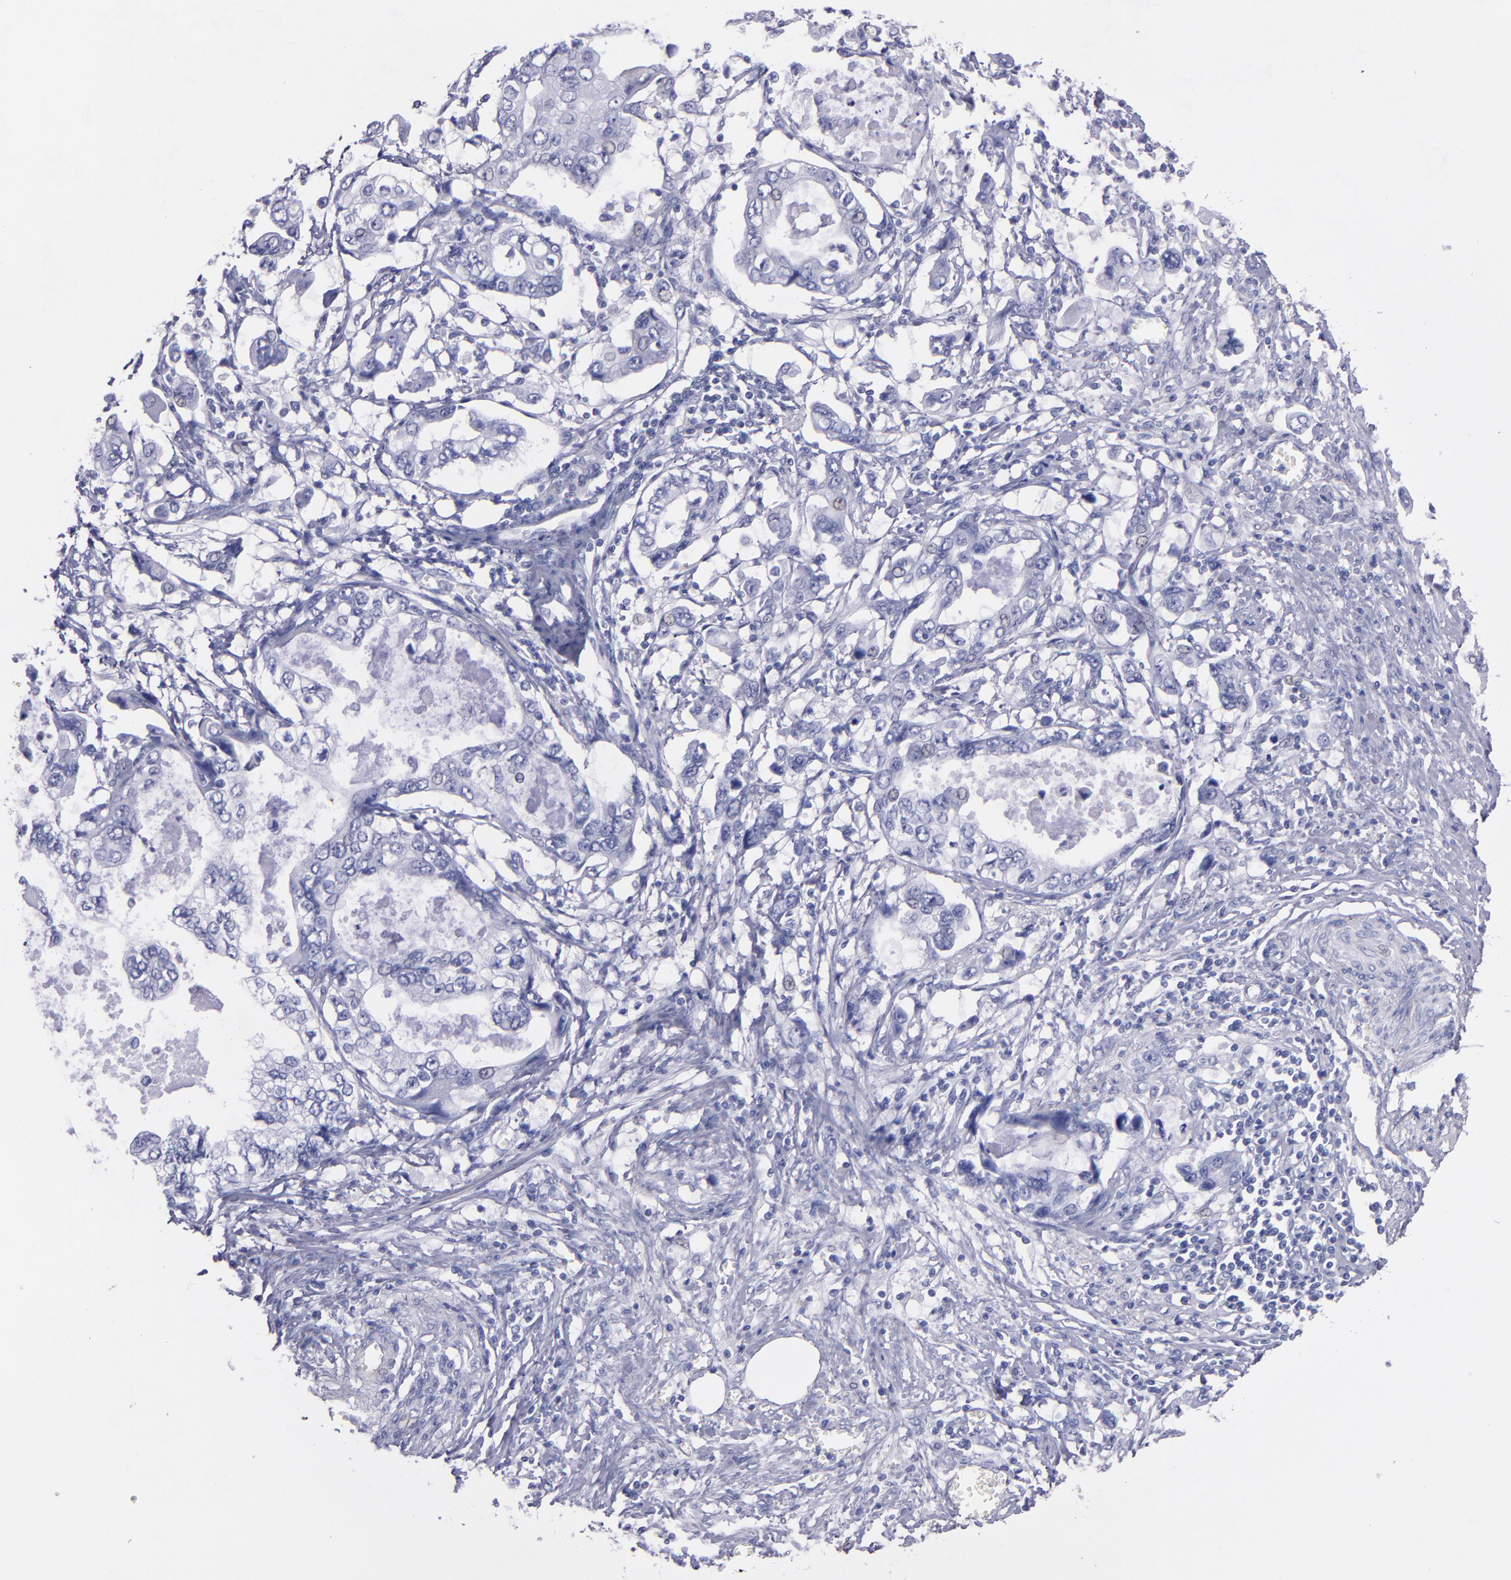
{"staining": {"intensity": "negative", "quantity": "none", "location": "none"}, "tissue": "stomach cancer", "cell_type": "Tumor cells", "image_type": "cancer", "snomed": [{"axis": "morphology", "description": "Adenocarcinoma, NOS"}, {"axis": "topography", "description": "Pancreas"}, {"axis": "topography", "description": "Stomach, upper"}], "caption": "IHC of stomach cancer displays no expression in tumor cells.", "gene": "TG", "patient": {"sex": "male", "age": 77}}